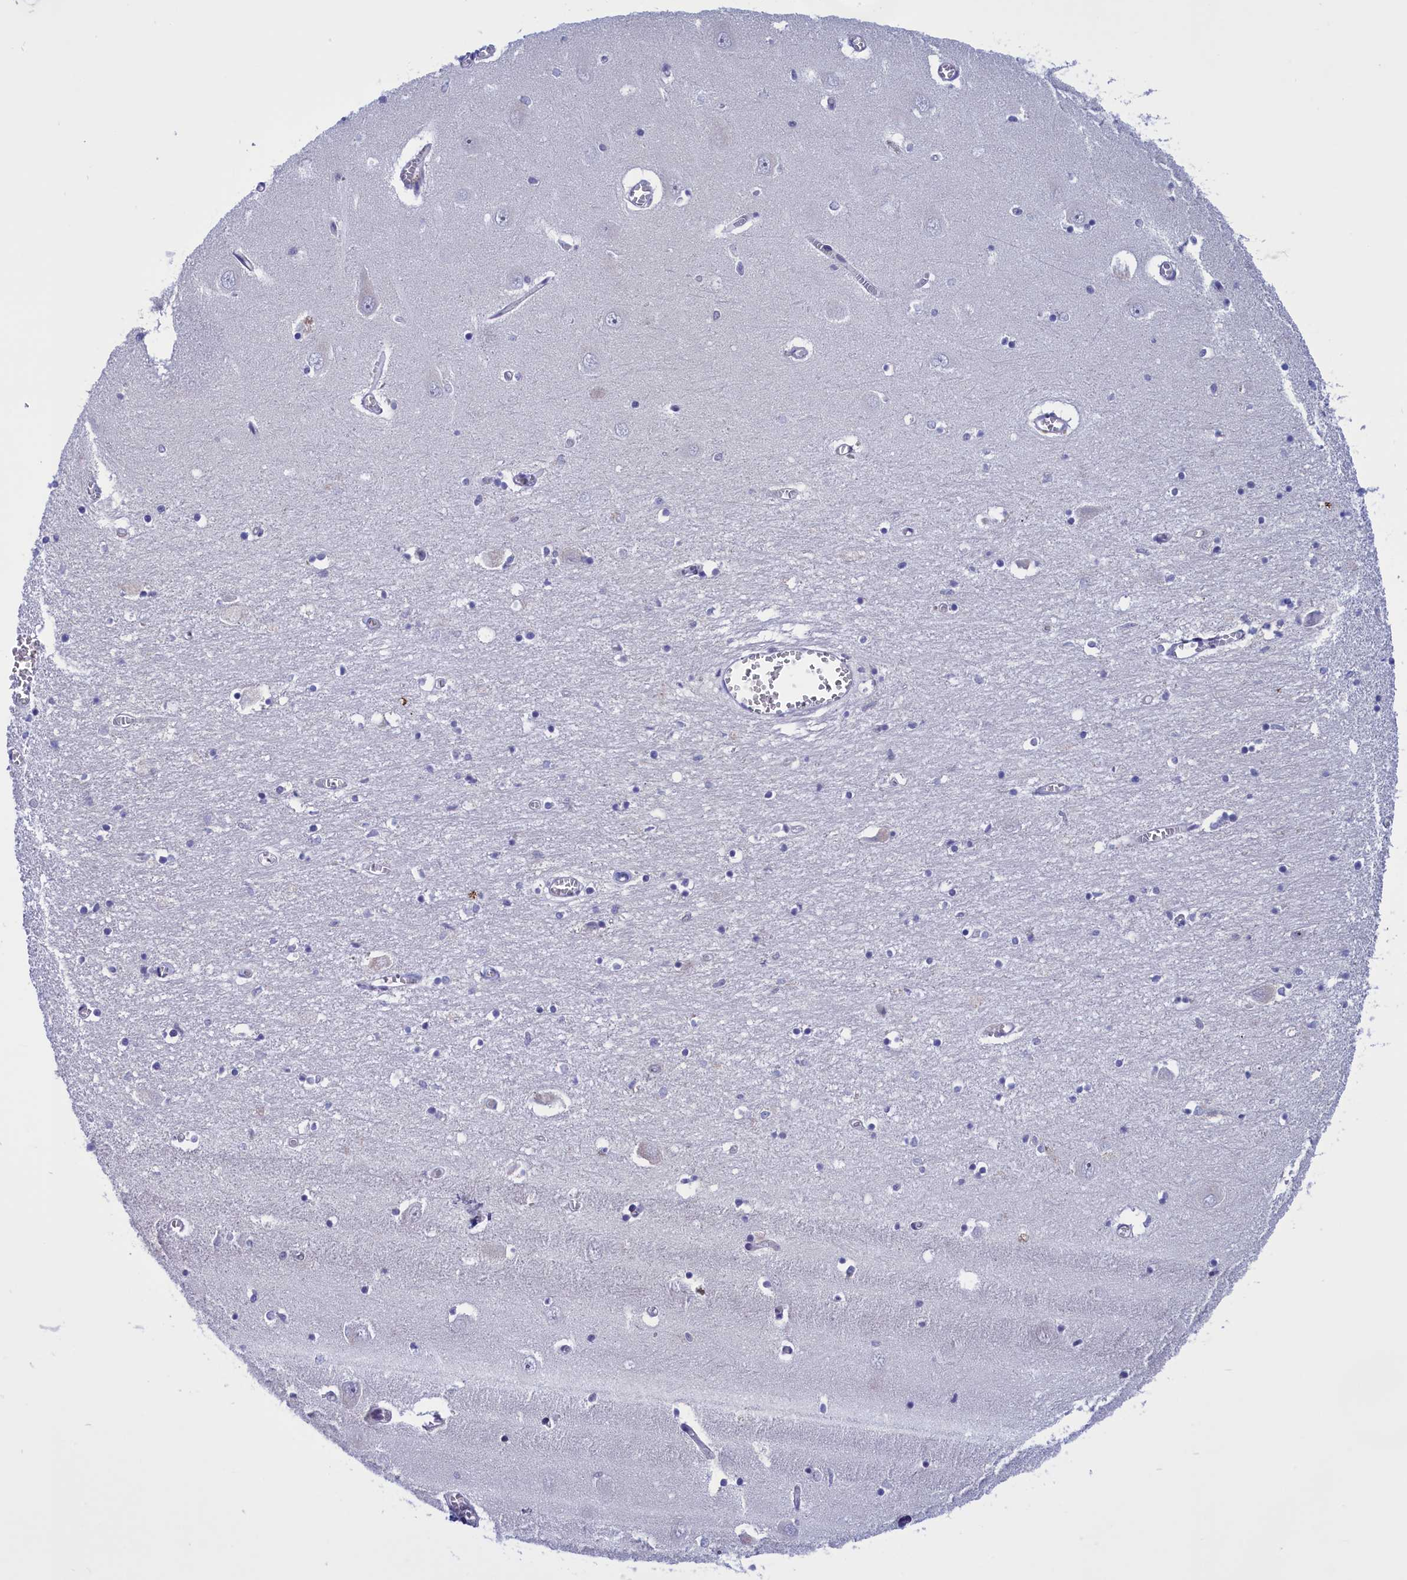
{"staining": {"intensity": "negative", "quantity": "none", "location": "none"}, "tissue": "hippocampus", "cell_type": "Glial cells", "image_type": "normal", "snomed": [{"axis": "morphology", "description": "Normal tissue, NOS"}, {"axis": "topography", "description": "Hippocampus"}], "caption": "This is an IHC histopathology image of benign hippocampus. There is no expression in glial cells.", "gene": "MPND", "patient": {"sex": "male", "age": 70}}